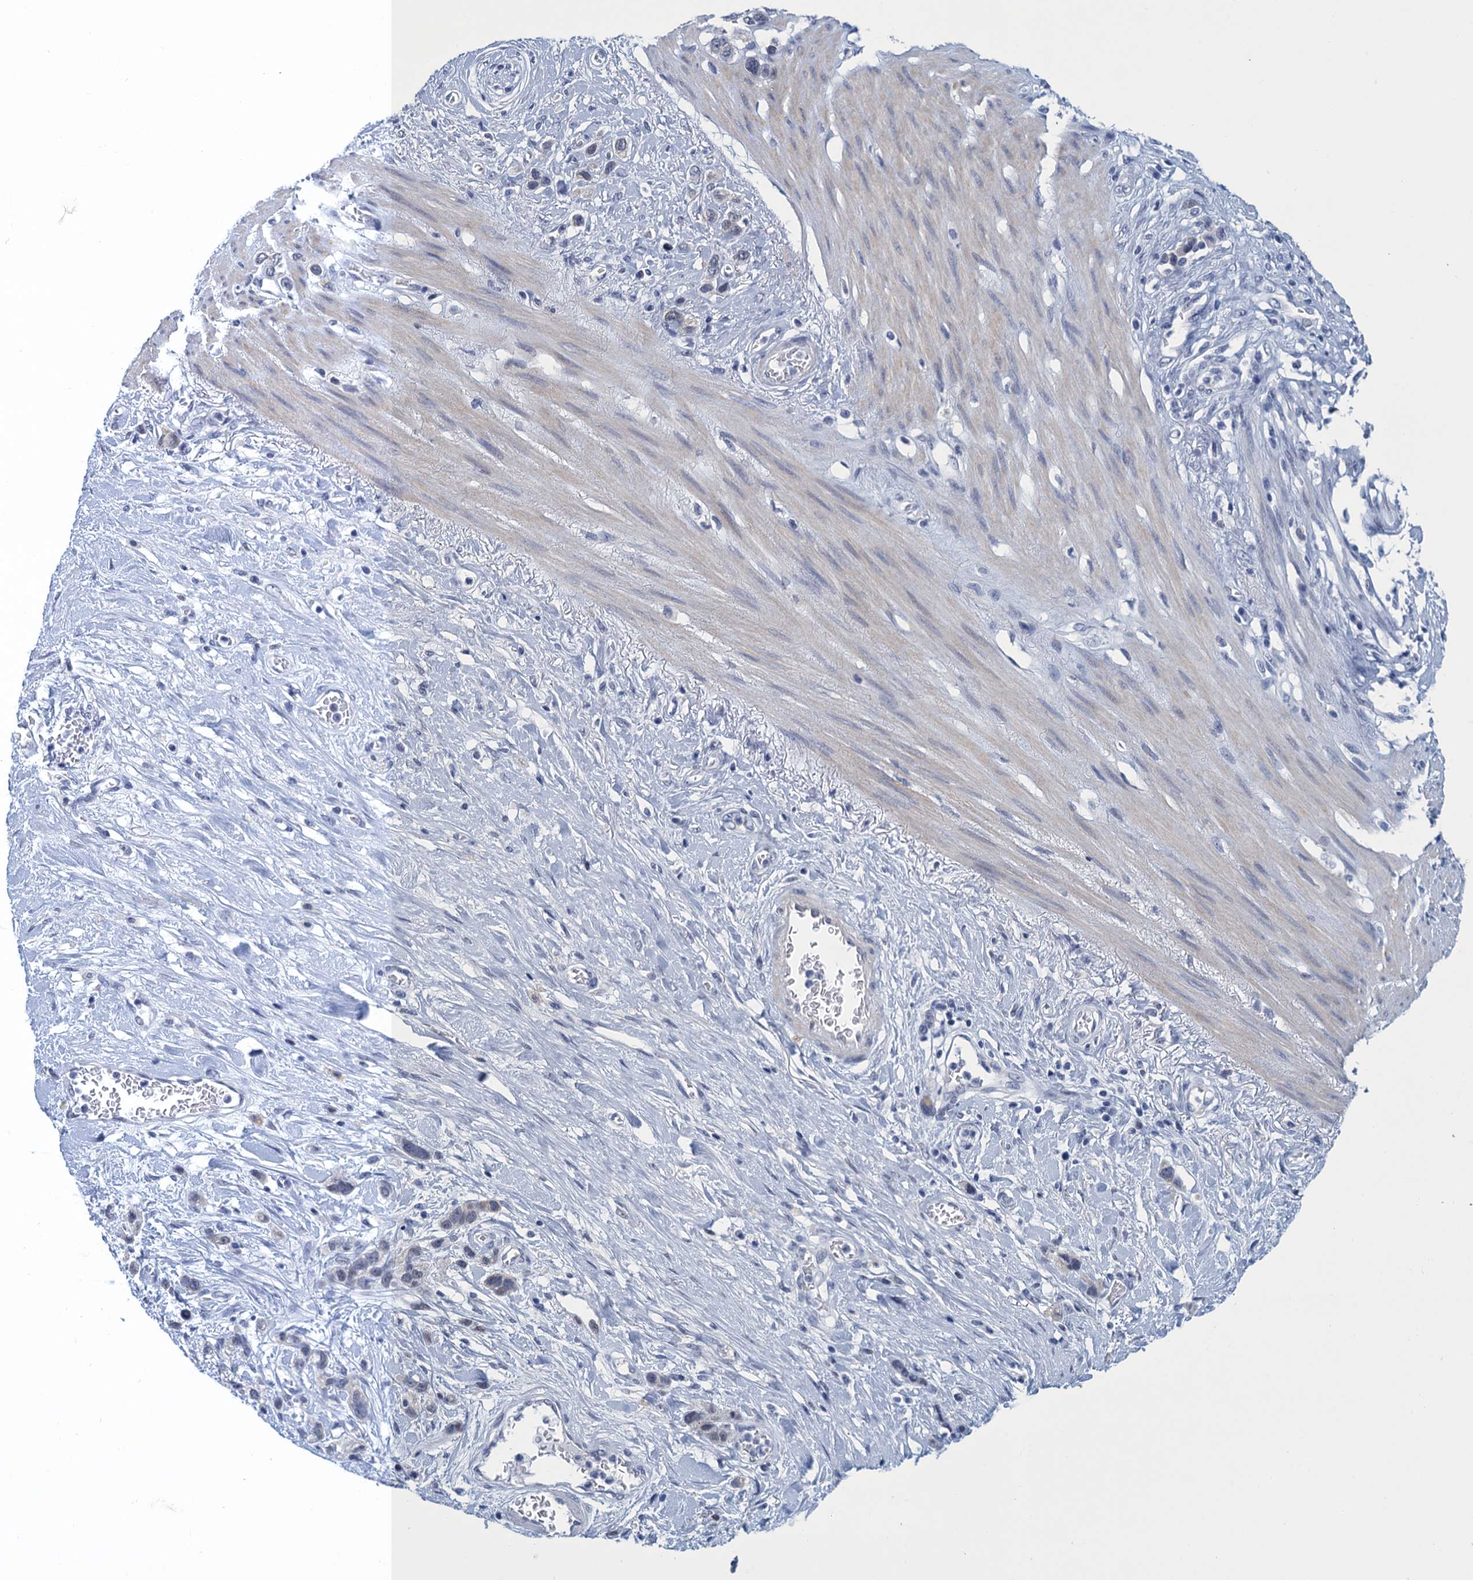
{"staining": {"intensity": "negative", "quantity": "none", "location": "none"}, "tissue": "stomach cancer", "cell_type": "Tumor cells", "image_type": "cancer", "snomed": [{"axis": "morphology", "description": "Adenocarcinoma, NOS"}, {"axis": "morphology", "description": "Adenocarcinoma, High grade"}, {"axis": "topography", "description": "Stomach, upper"}, {"axis": "topography", "description": "Stomach, lower"}], "caption": "IHC of adenocarcinoma (stomach) reveals no expression in tumor cells. The staining is performed using DAB brown chromogen with nuclei counter-stained in using hematoxylin.", "gene": "GINS3", "patient": {"sex": "female", "age": 65}}